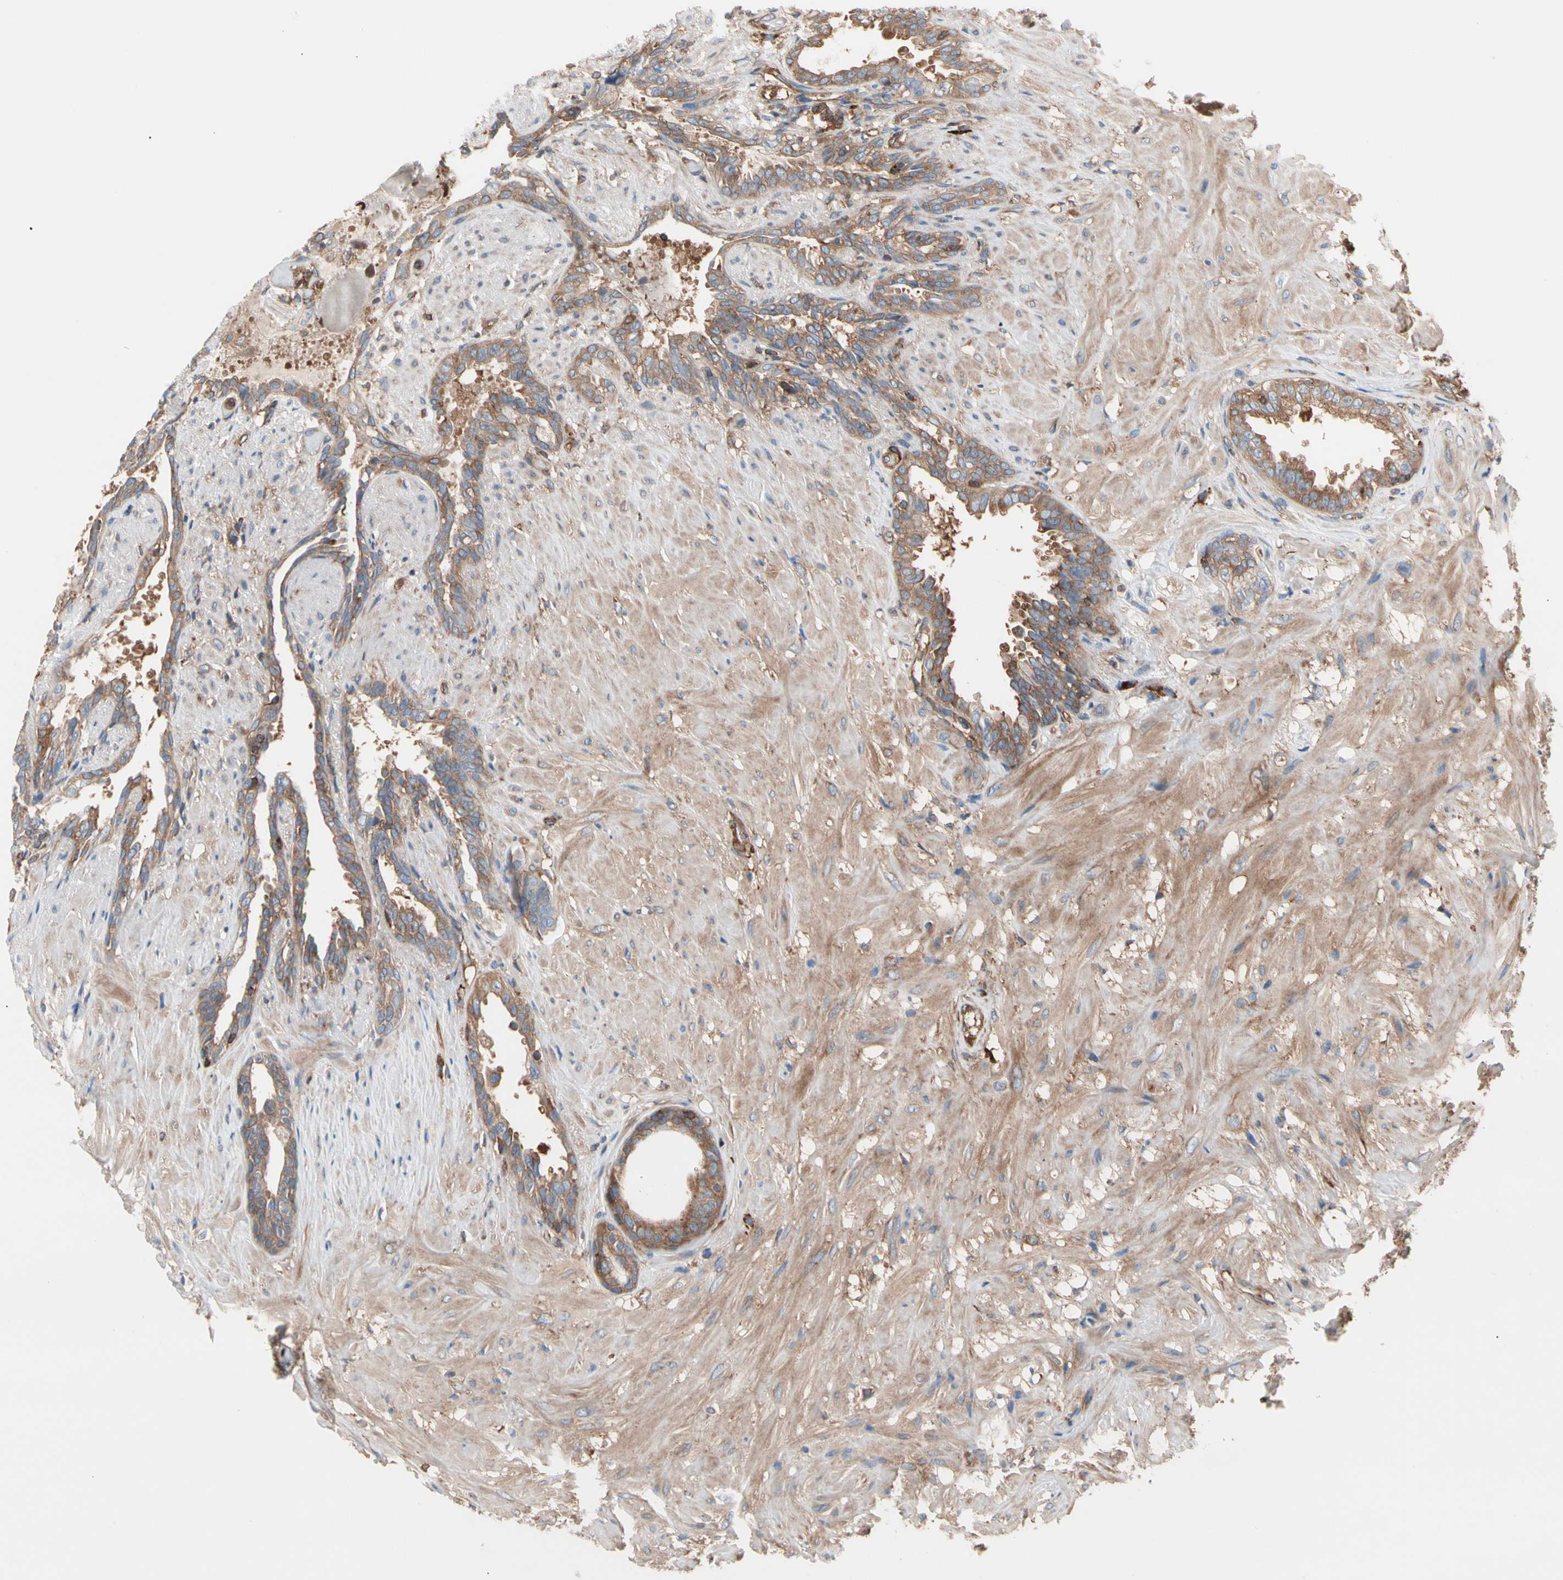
{"staining": {"intensity": "weak", "quantity": "25%-75%", "location": "cytoplasmic/membranous"}, "tissue": "seminal vesicle", "cell_type": "Glandular cells", "image_type": "normal", "snomed": [{"axis": "morphology", "description": "Normal tissue, NOS"}, {"axis": "topography", "description": "Seminal veicle"}], "caption": "DAB (3,3'-diaminobenzidine) immunohistochemical staining of normal human seminal vesicle displays weak cytoplasmic/membranous protein expression in about 25%-75% of glandular cells. Immunohistochemistry stains the protein of interest in brown and the nuclei are stained blue.", "gene": "ROCK1", "patient": {"sex": "male", "age": 61}}